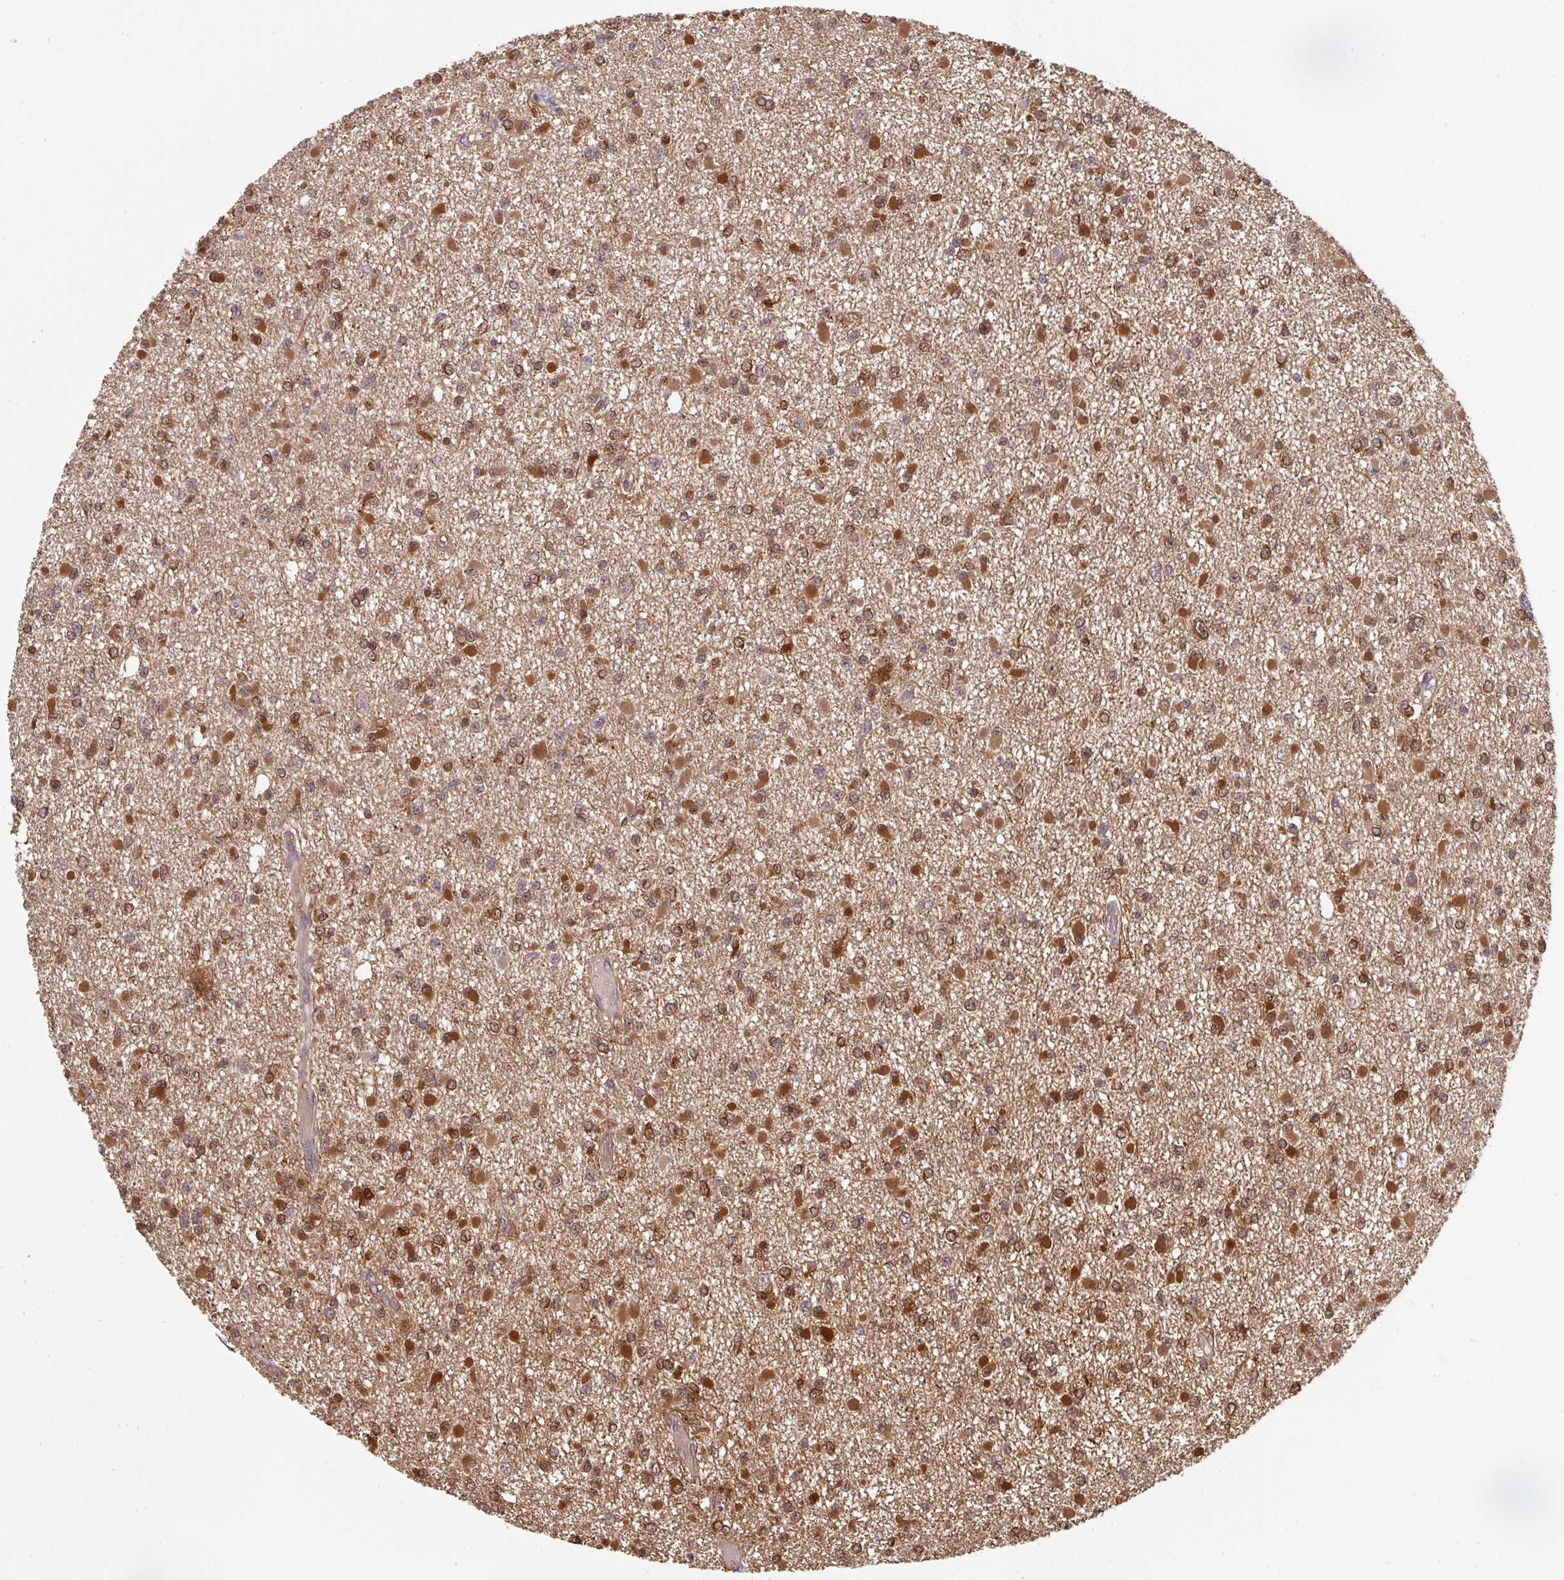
{"staining": {"intensity": "strong", "quantity": ">75%", "location": "cytoplasmic/membranous,nuclear"}, "tissue": "glioma", "cell_type": "Tumor cells", "image_type": "cancer", "snomed": [{"axis": "morphology", "description": "Glioma, malignant, Low grade"}, {"axis": "topography", "description": "Brain"}], "caption": "The immunohistochemical stain shows strong cytoplasmic/membranous and nuclear staining in tumor cells of glioma tissue. Using DAB (3,3'-diaminobenzidine) (brown) and hematoxylin (blue) stains, captured at high magnification using brightfield microscopy.", "gene": "ST13", "patient": {"sex": "female", "age": 22}}